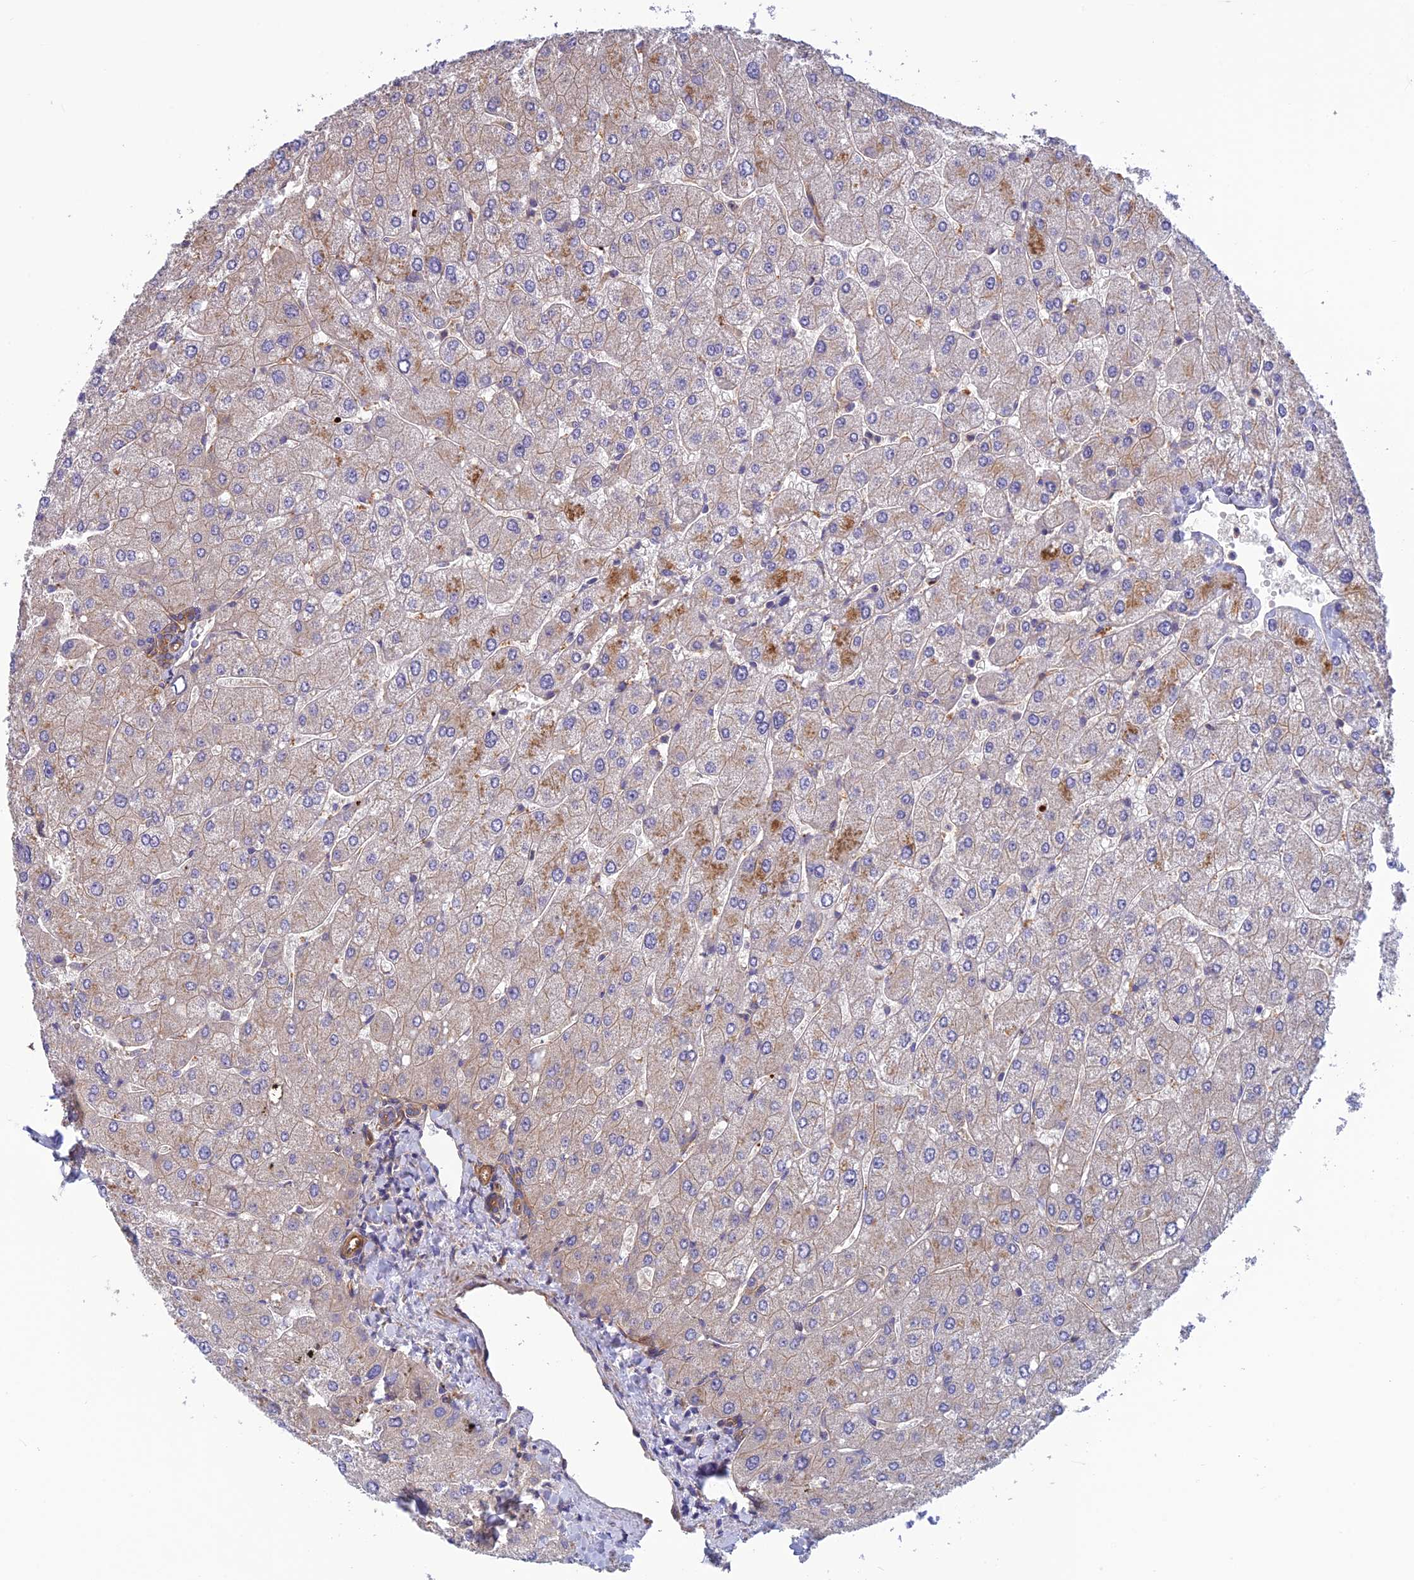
{"staining": {"intensity": "moderate", "quantity": ">75%", "location": "cytoplasmic/membranous"}, "tissue": "liver", "cell_type": "Cholangiocytes", "image_type": "normal", "snomed": [{"axis": "morphology", "description": "Normal tissue, NOS"}, {"axis": "topography", "description": "Liver"}], "caption": "Moderate cytoplasmic/membranous staining is present in approximately >75% of cholangiocytes in normal liver. The staining was performed using DAB to visualize the protein expression in brown, while the nuclei were stained in blue with hematoxylin (Magnification: 20x).", "gene": "ADAMTS15", "patient": {"sex": "male", "age": 55}}